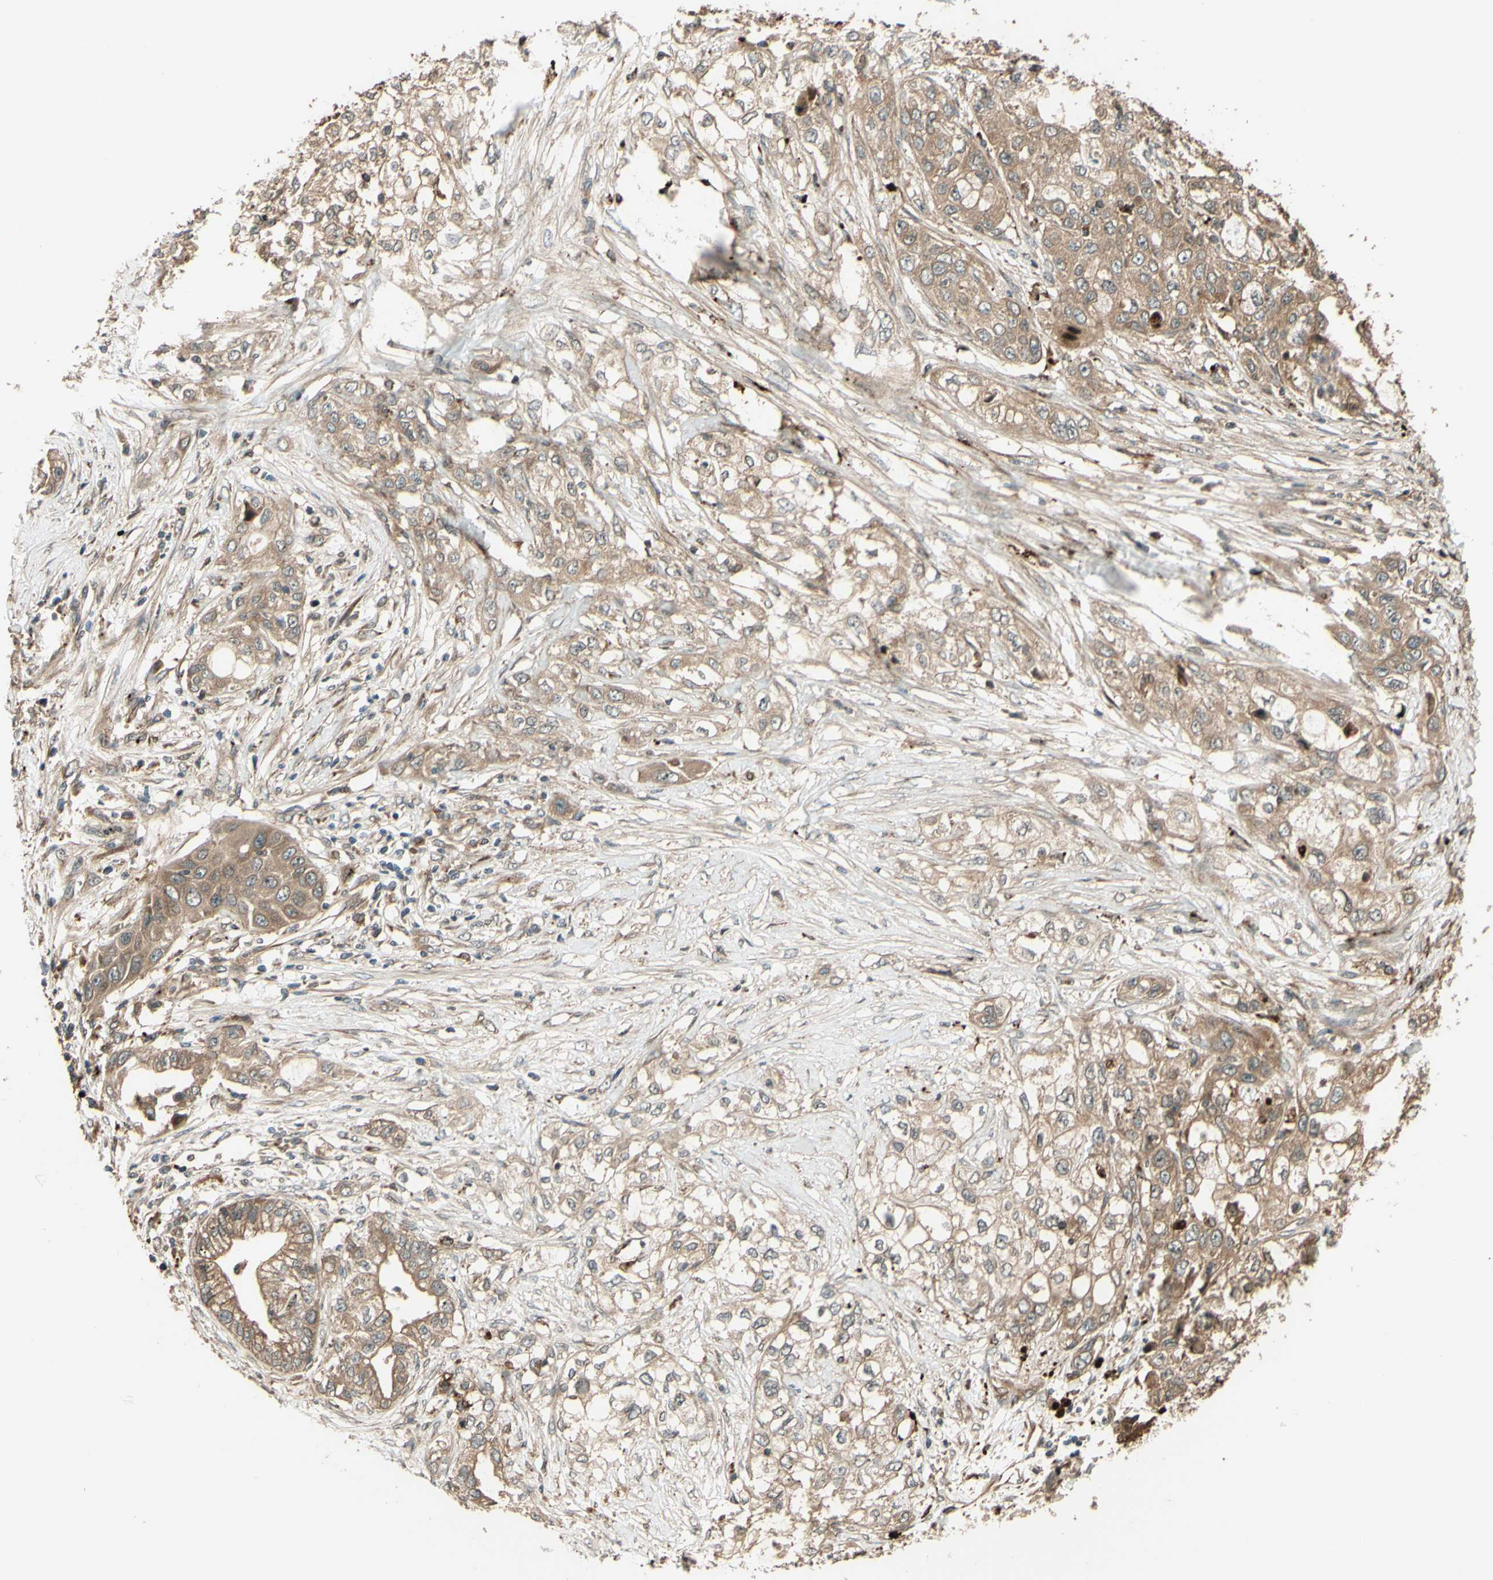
{"staining": {"intensity": "weak", "quantity": ">75%", "location": "cytoplasmic/membranous"}, "tissue": "pancreatic cancer", "cell_type": "Tumor cells", "image_type": "cancer", "snomed": [{"axis": "morphology", "description": "Adenocarcinoma, NOS"}, {"axis": "topography", "description": "Pancreas"}], "caption": "This photomicrograph demonstrates pancreatic cancer stained with immunohistochemistry to label a protein in brown. The cytoplasmic/membranous of tumor cells show weak positivity for the protein. Nuclei are counter-stained blue.", "gene": "RNF19A", "patient": {"sex": "female", "age": 70}}